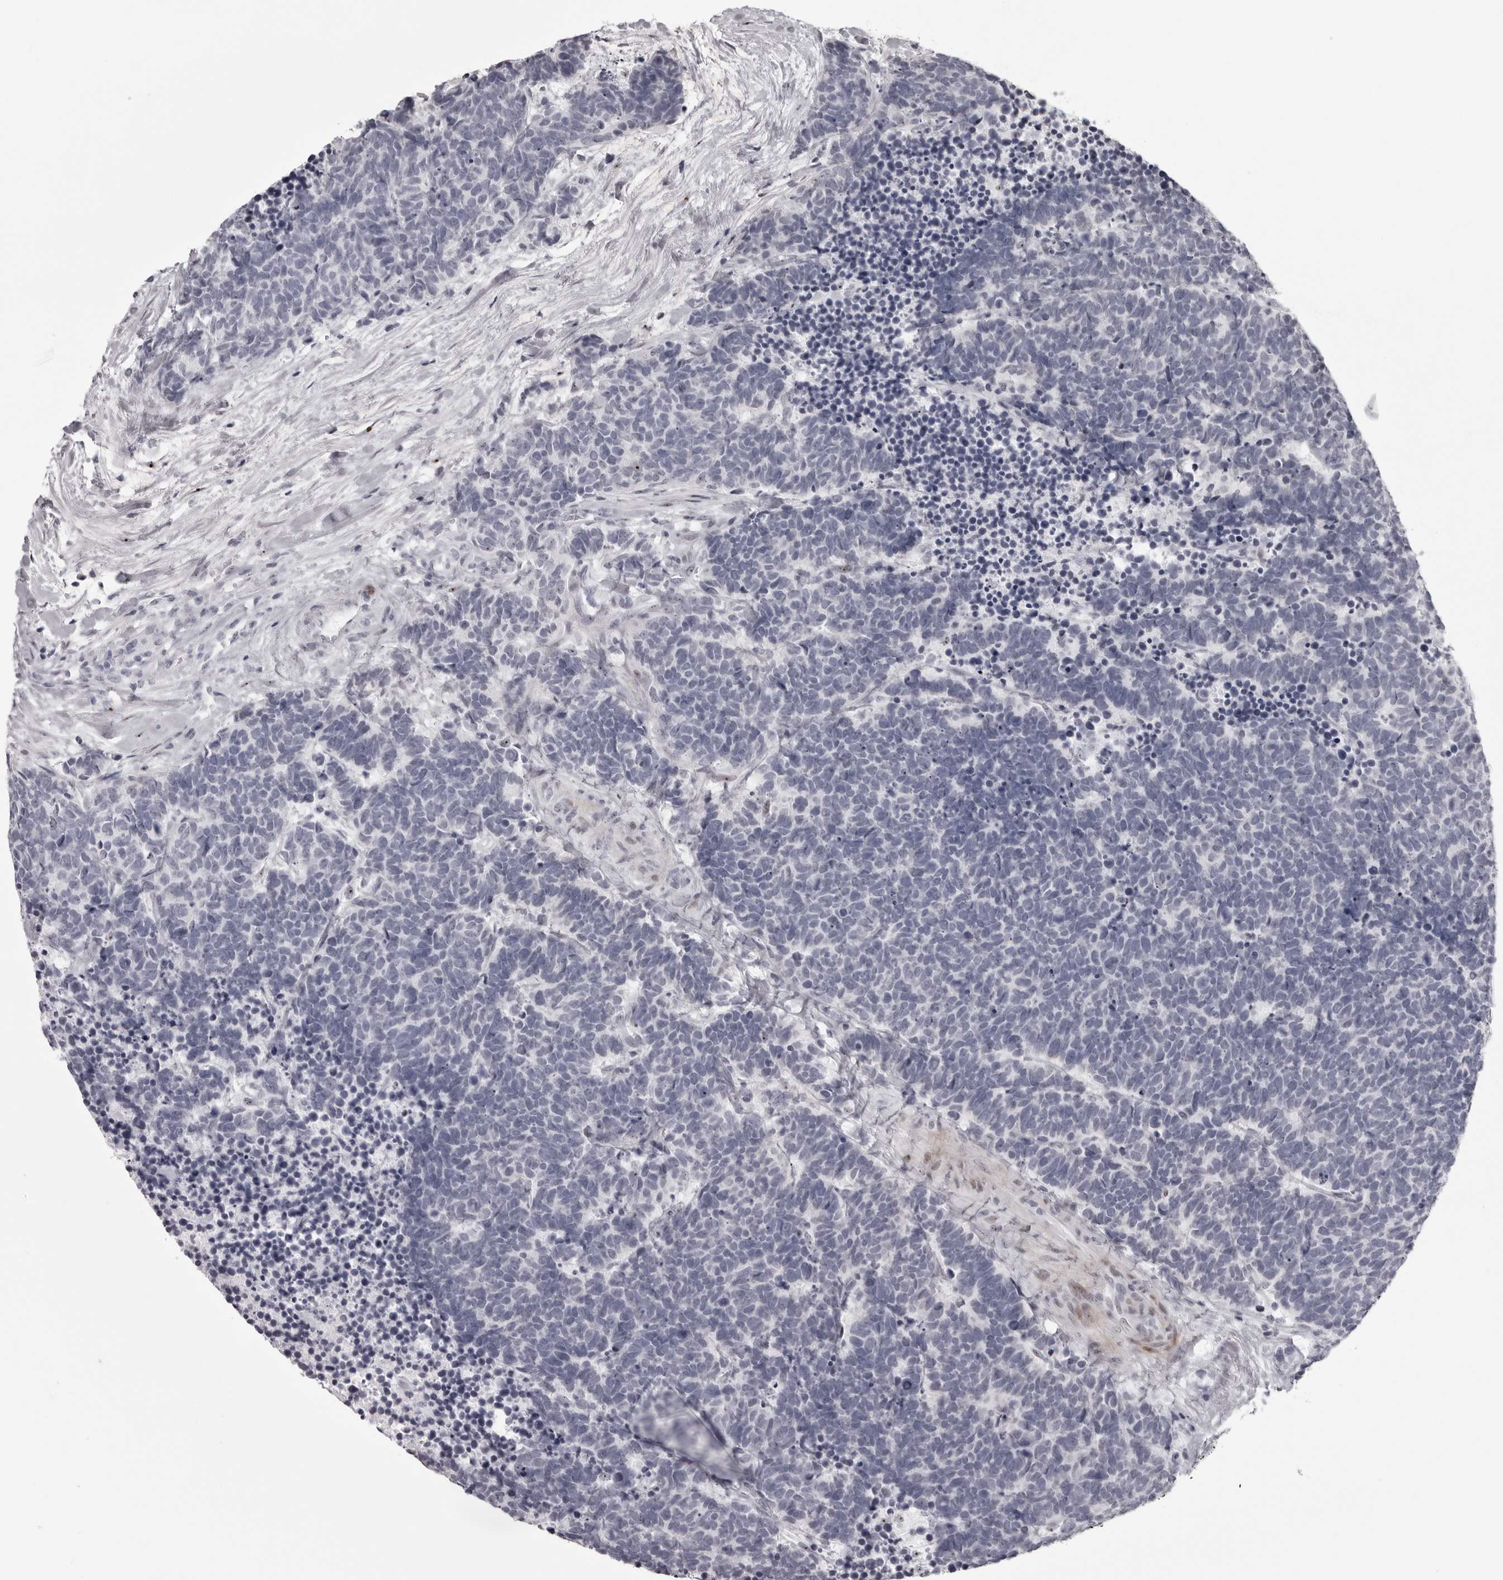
{"staining": {"intensity": "negative", "quantity": "none", "location": "none"}, "tissue": "carcinoid", "cell_type": "Tumor cells", "image_type": "cancer", "snomed": [{"axis": "morphology", "description": "Carcinoma, NOS"}, {"axis": "morphology", "description": "Carcinoid, malignant, NOS"}, {"axis": "topography", "description": "Urinary bladder"}], "caption": "A photomicrograph of carcinoid stained for a protein displays no brown staining in tumor cells.", "gene": "HELZ", "patient": {"sex": "male", "age": 57}}